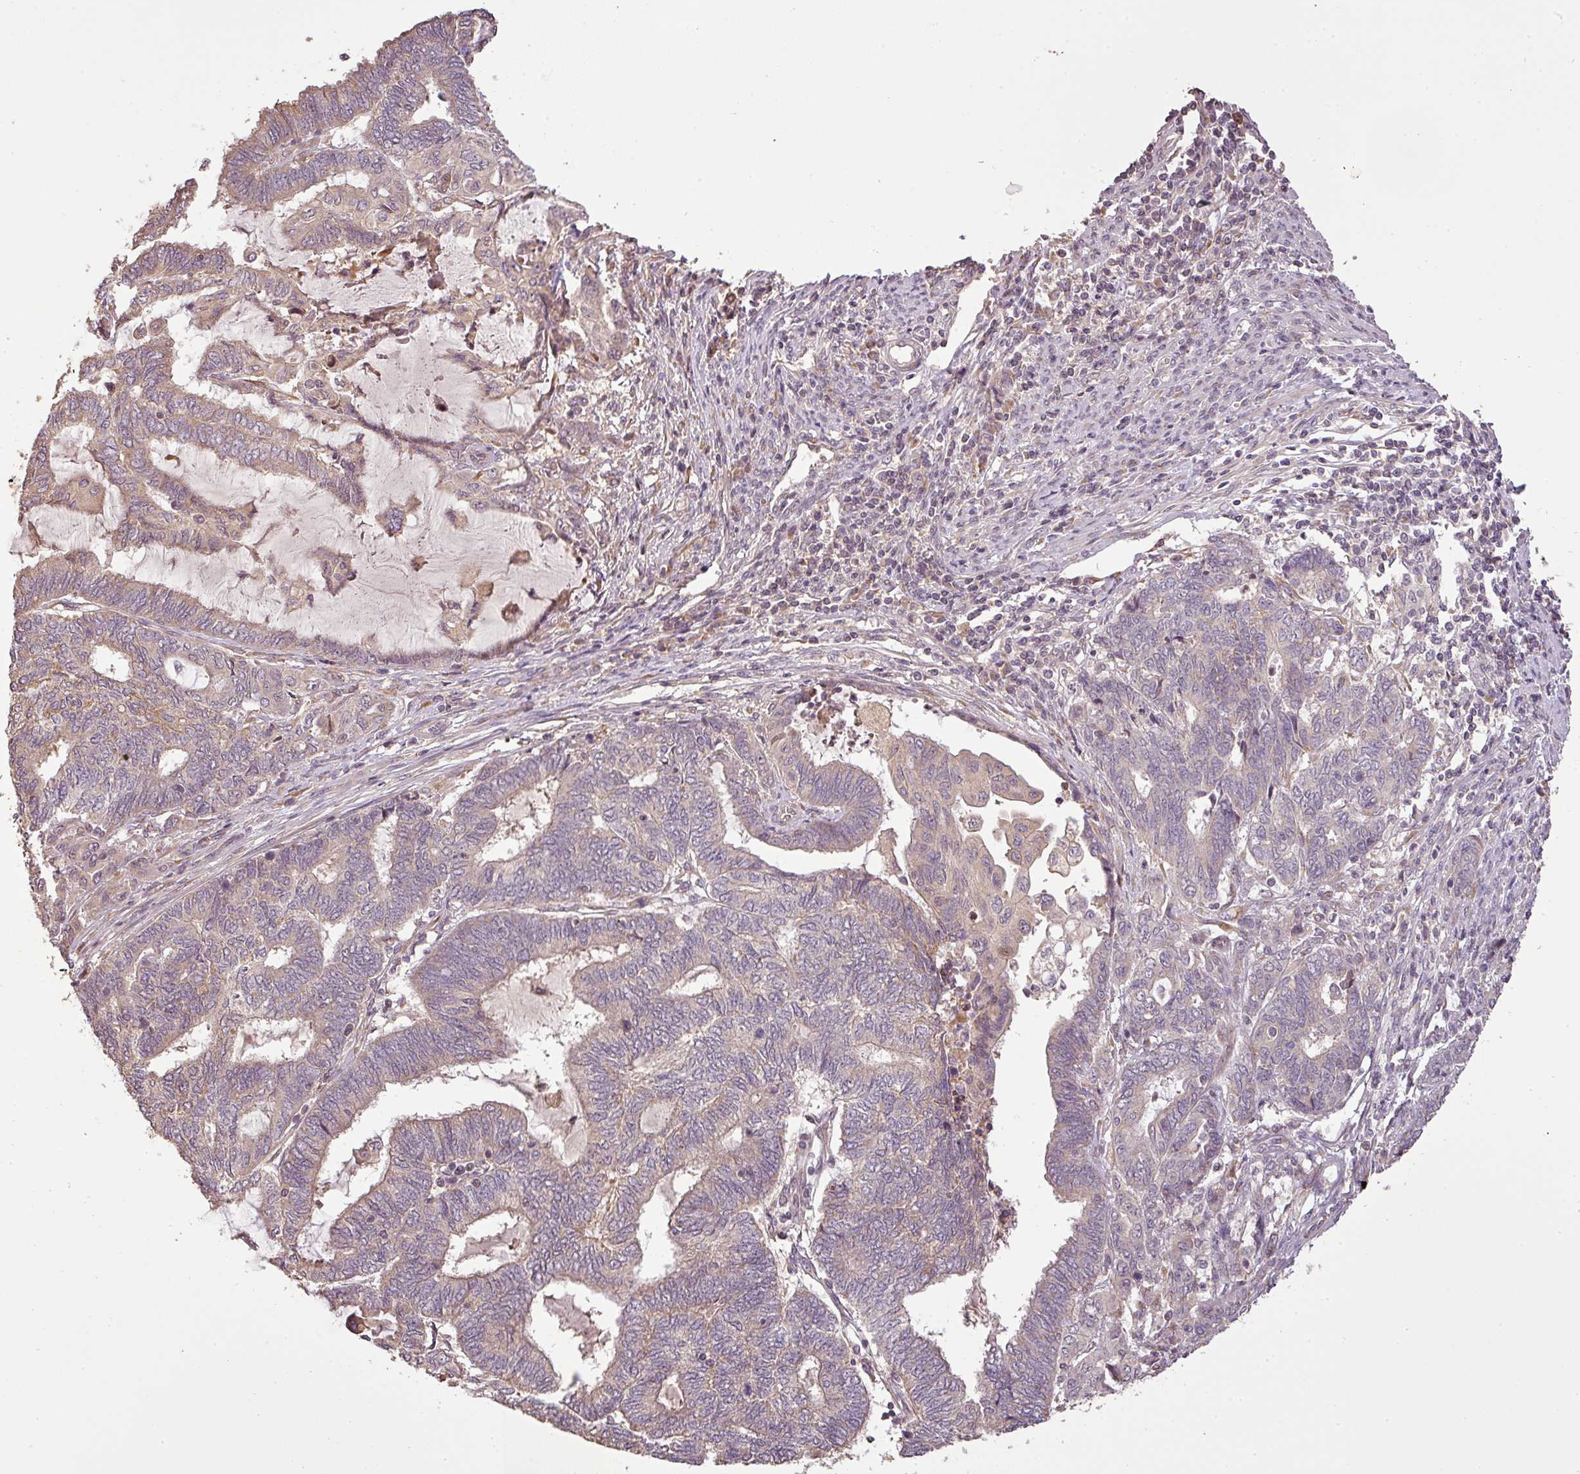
{"staining": {"intensity": "weak", "quantity": "<25%", "location": "cytoplasmic/membranous"}, "tissue": "endometrial cancer", "cell_type": "Tumor cells", "image_type": "cancer", "snomed": [{"axis": "morphology", "description": "Adenocarcinoma, NOS"}, {"axis": "topography", "description": "Uterus"}, {"axis": "topography", "description": "Endometrium"}], "caption": "A high-resolution image shows immunohistochemistry staining of endometrial cancer (adenocarcinoma), which displays no significant staining in tumor cells.", "gene": "FAIM", "patient": {"sex": "female", "age": 70}}